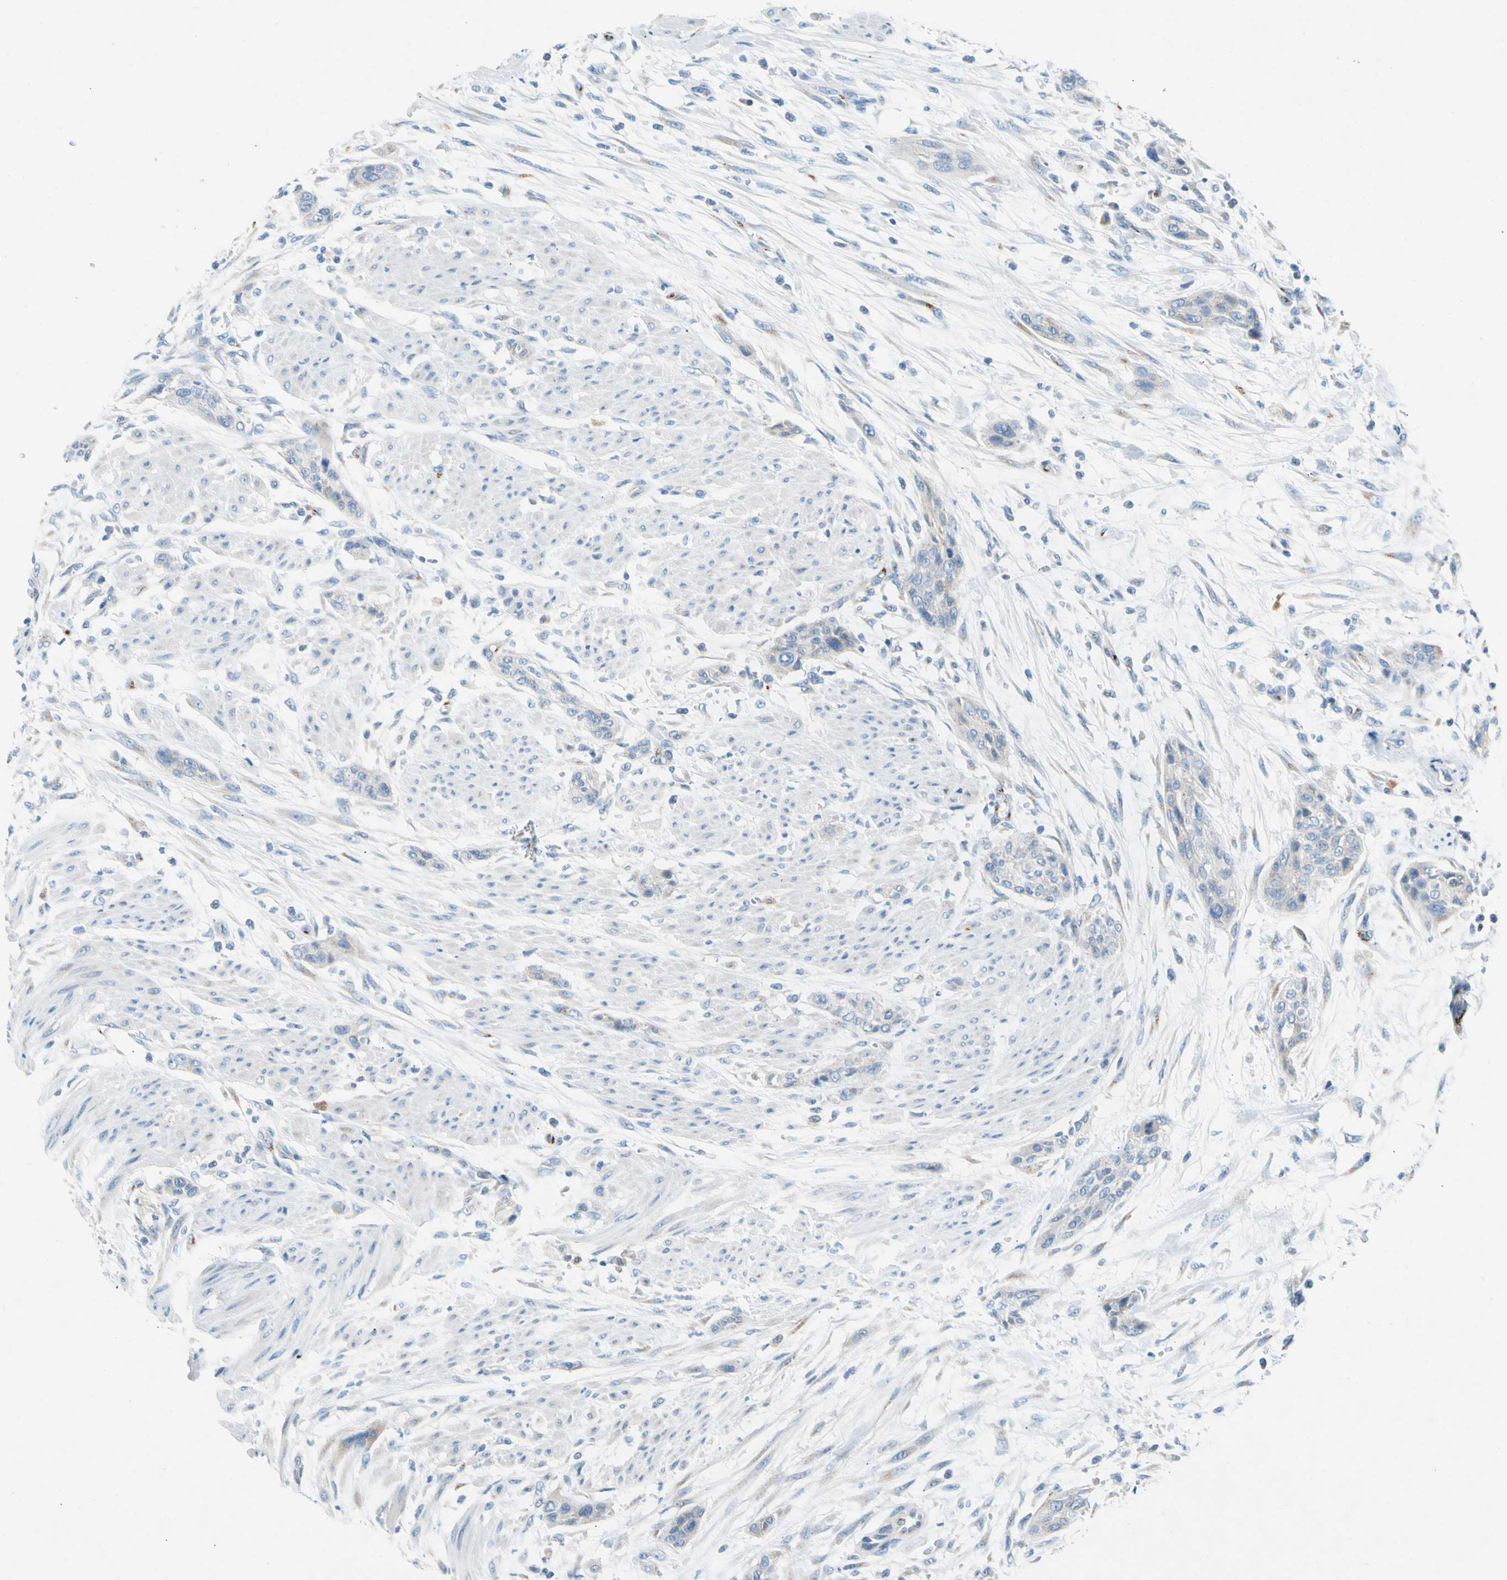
{"staining": {"intensity": "negative", "quantity": "none", "location": "none"}, "tissue": "urothelial cancer", "cell_type": "Tumor cells", "image_type": "cancer", "snomed": [{"axis": "morphology", "description": "Urothelial carcinoma, High grade"}, {"axis": "topography", "description": "Urinary bladder"}], "caption": "Tumor cells show no significant protein expression in urothelial cancer.", "gene": "GASK1B", "patient": {"sex": "male", "age": 35}}